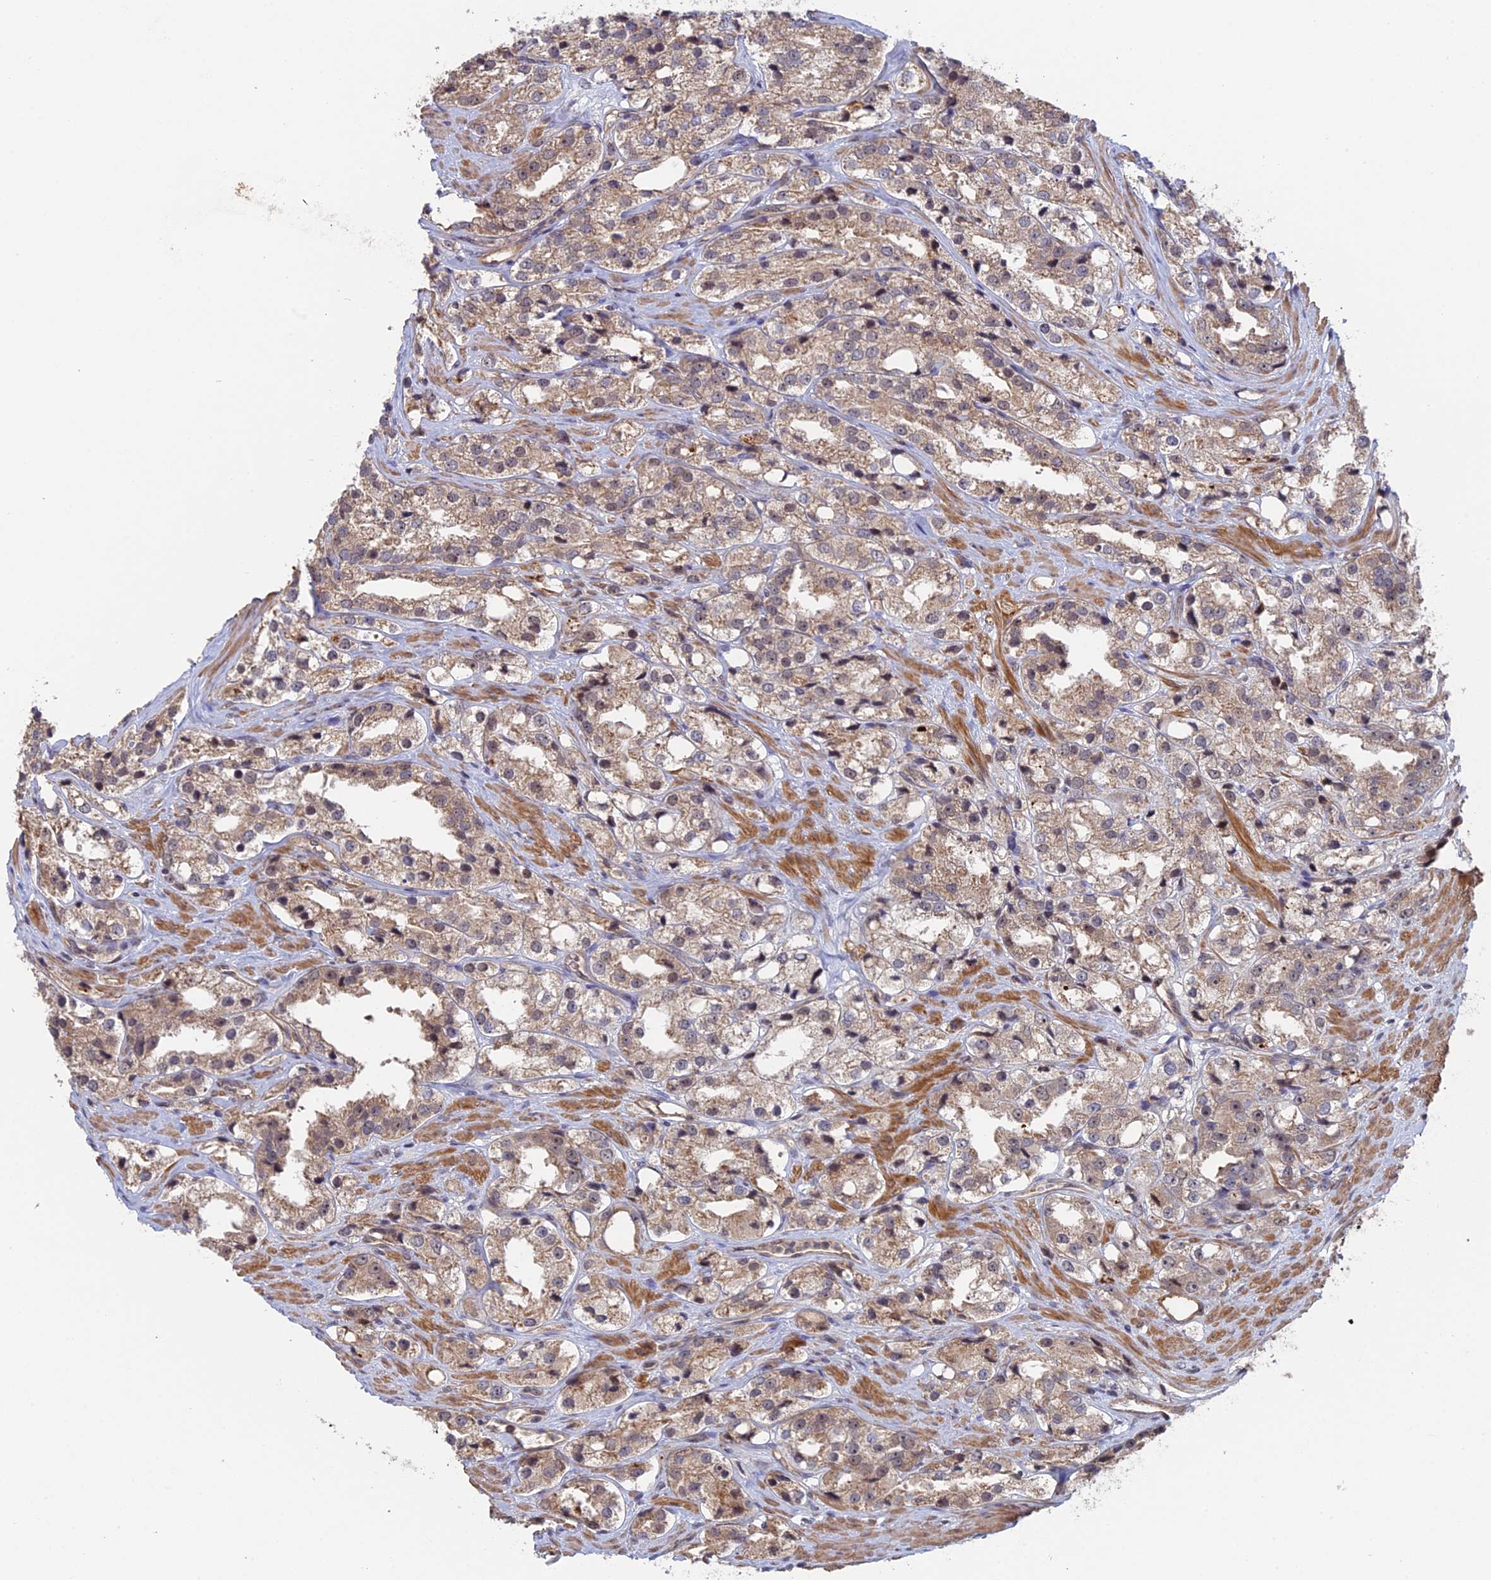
{"staining": {"intensity": "weak", "quantity": ">75%", "location": "cytoplasmic/membranous"}, "tissue": "prostate cancer", "cell_type": "Tumor cells", "image_type": "cancer", "snomed": [{"axis": "morphology", "description": "Adenocarcinoma, NOS"}, {"axis": "topography", "description": "Prostate"}], "caption": "Immunohistochemical staining of human prostate cancer (adenocarcinoma) reveals low levels of weak cytoplasmic/membranous expression in about >75% of tumor cells.", "gene": "FAM98C", "patient": {"sex": "male", "age": 79}}